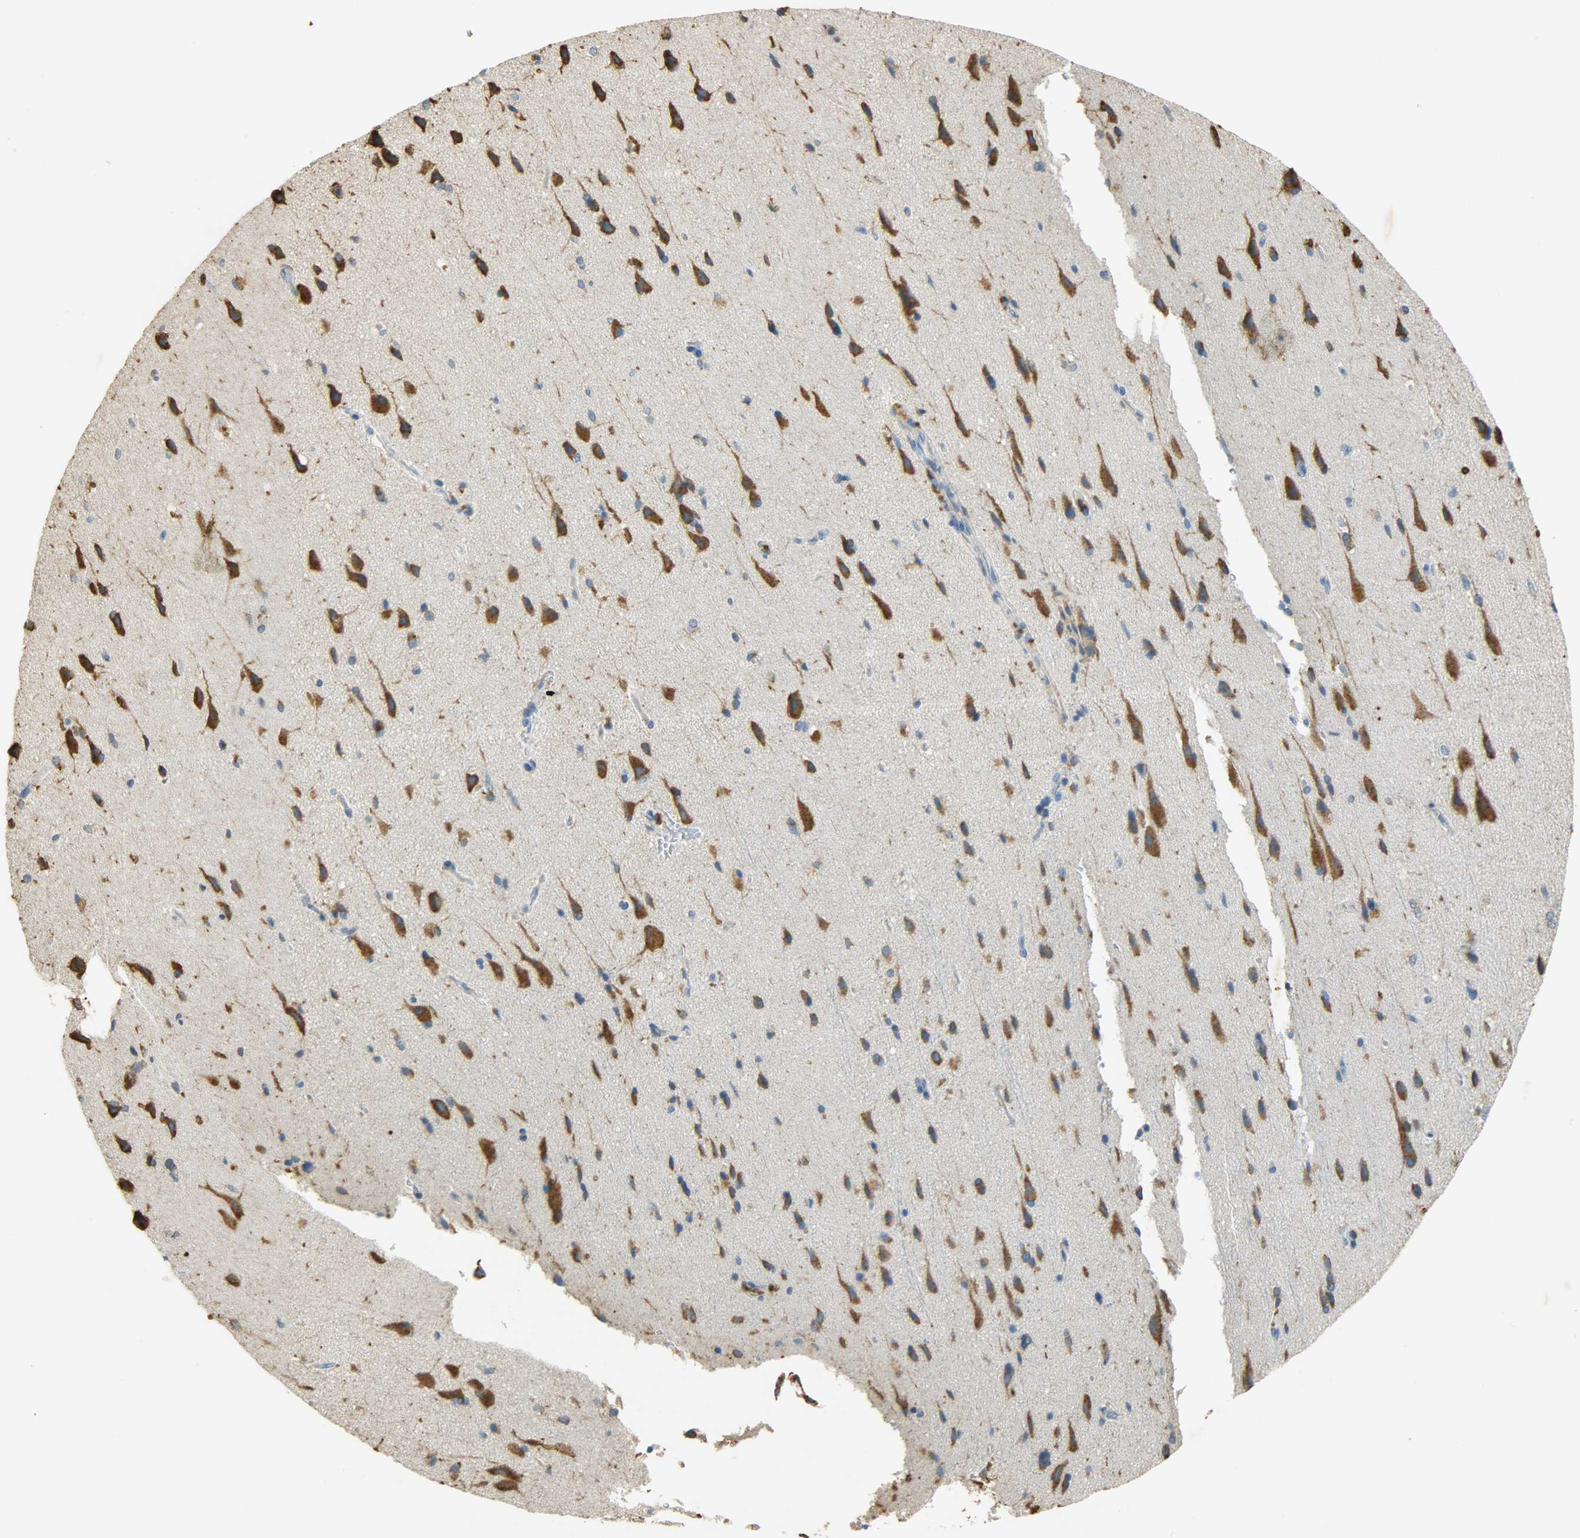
{"staining": {"intensity": "moderate", "quantity": "25%-75%", "location": "cytoplasmic/membranous"}, "tissue": "cerebral cortex", "cell_type": "Endothelial cells", "image_type": "normal", "snomed": [{"axis": "morphology", "description": "Normal tissue, NOS"}, {"axis": "topography", "description": "Cerebral cortex"}], "caption": "Protein expression analysis of unremarkable human cerebral cortex reveals moderate cytoplasmic/membranous staining in about 25%-75% of endothelial cells.", "gene": "HSPA5", "patient": {"sex": "male", "age": 62}}